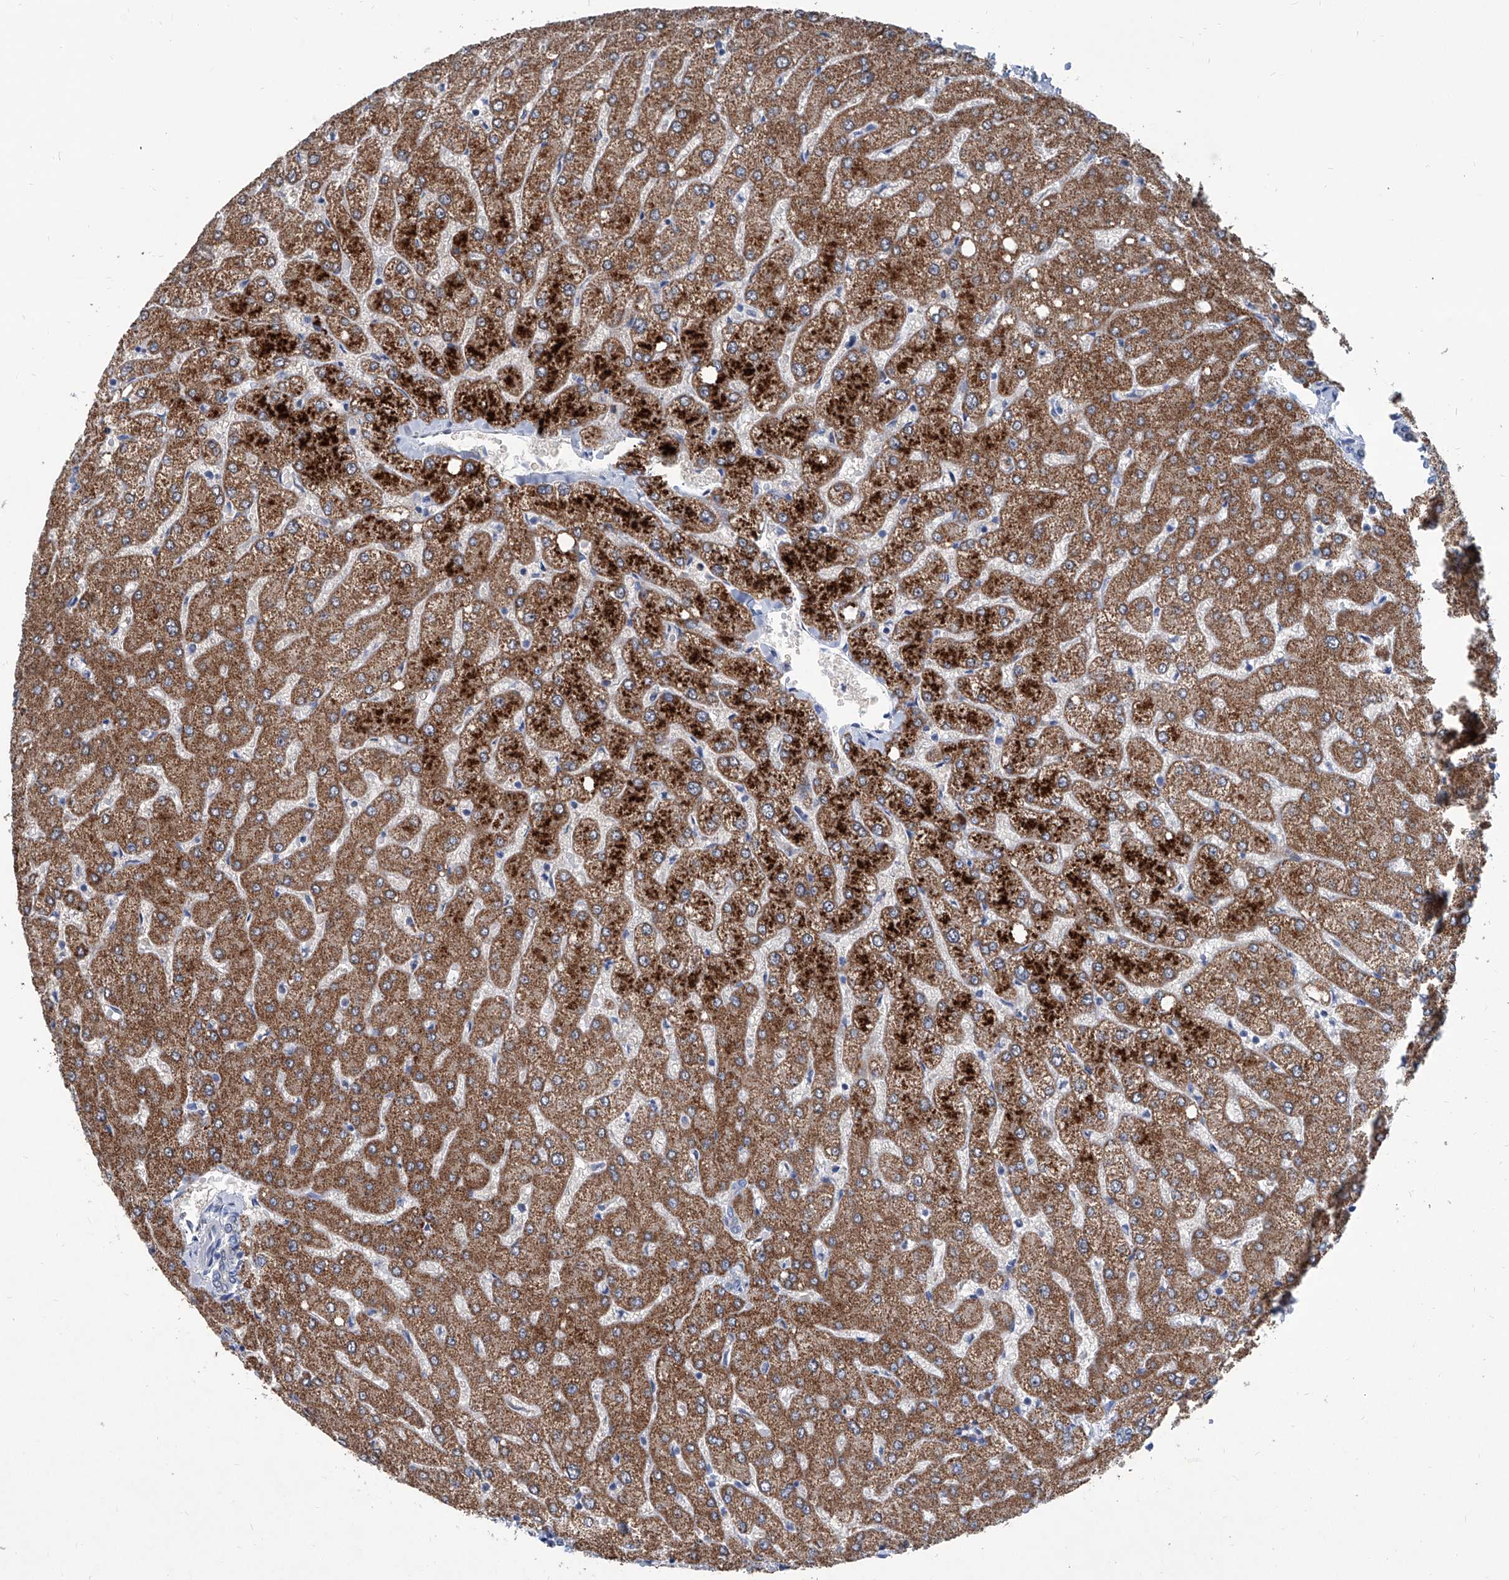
{"staining": {"intensity": "negative", "quantity": "none", "location": "none"}, "tissue": "liver", "cell_type": "Cholangiocytes", "image_type": "normal", "snomed": [{"axis": "morphology", "description": "Normal tissue, NOS"}, {"axis": "topography", "description": "Liver"}], "caption": "Immunohistochemical staining of normal human liver demonstrates no significant positivity in cholangiocytes. (Stains: DAB IHC with hematoxylin counter stain, Microscopy: brightfield microscopy at high magnification).", "gene": "ZNF519", "patient": {"sex": "female", "age": 54}}